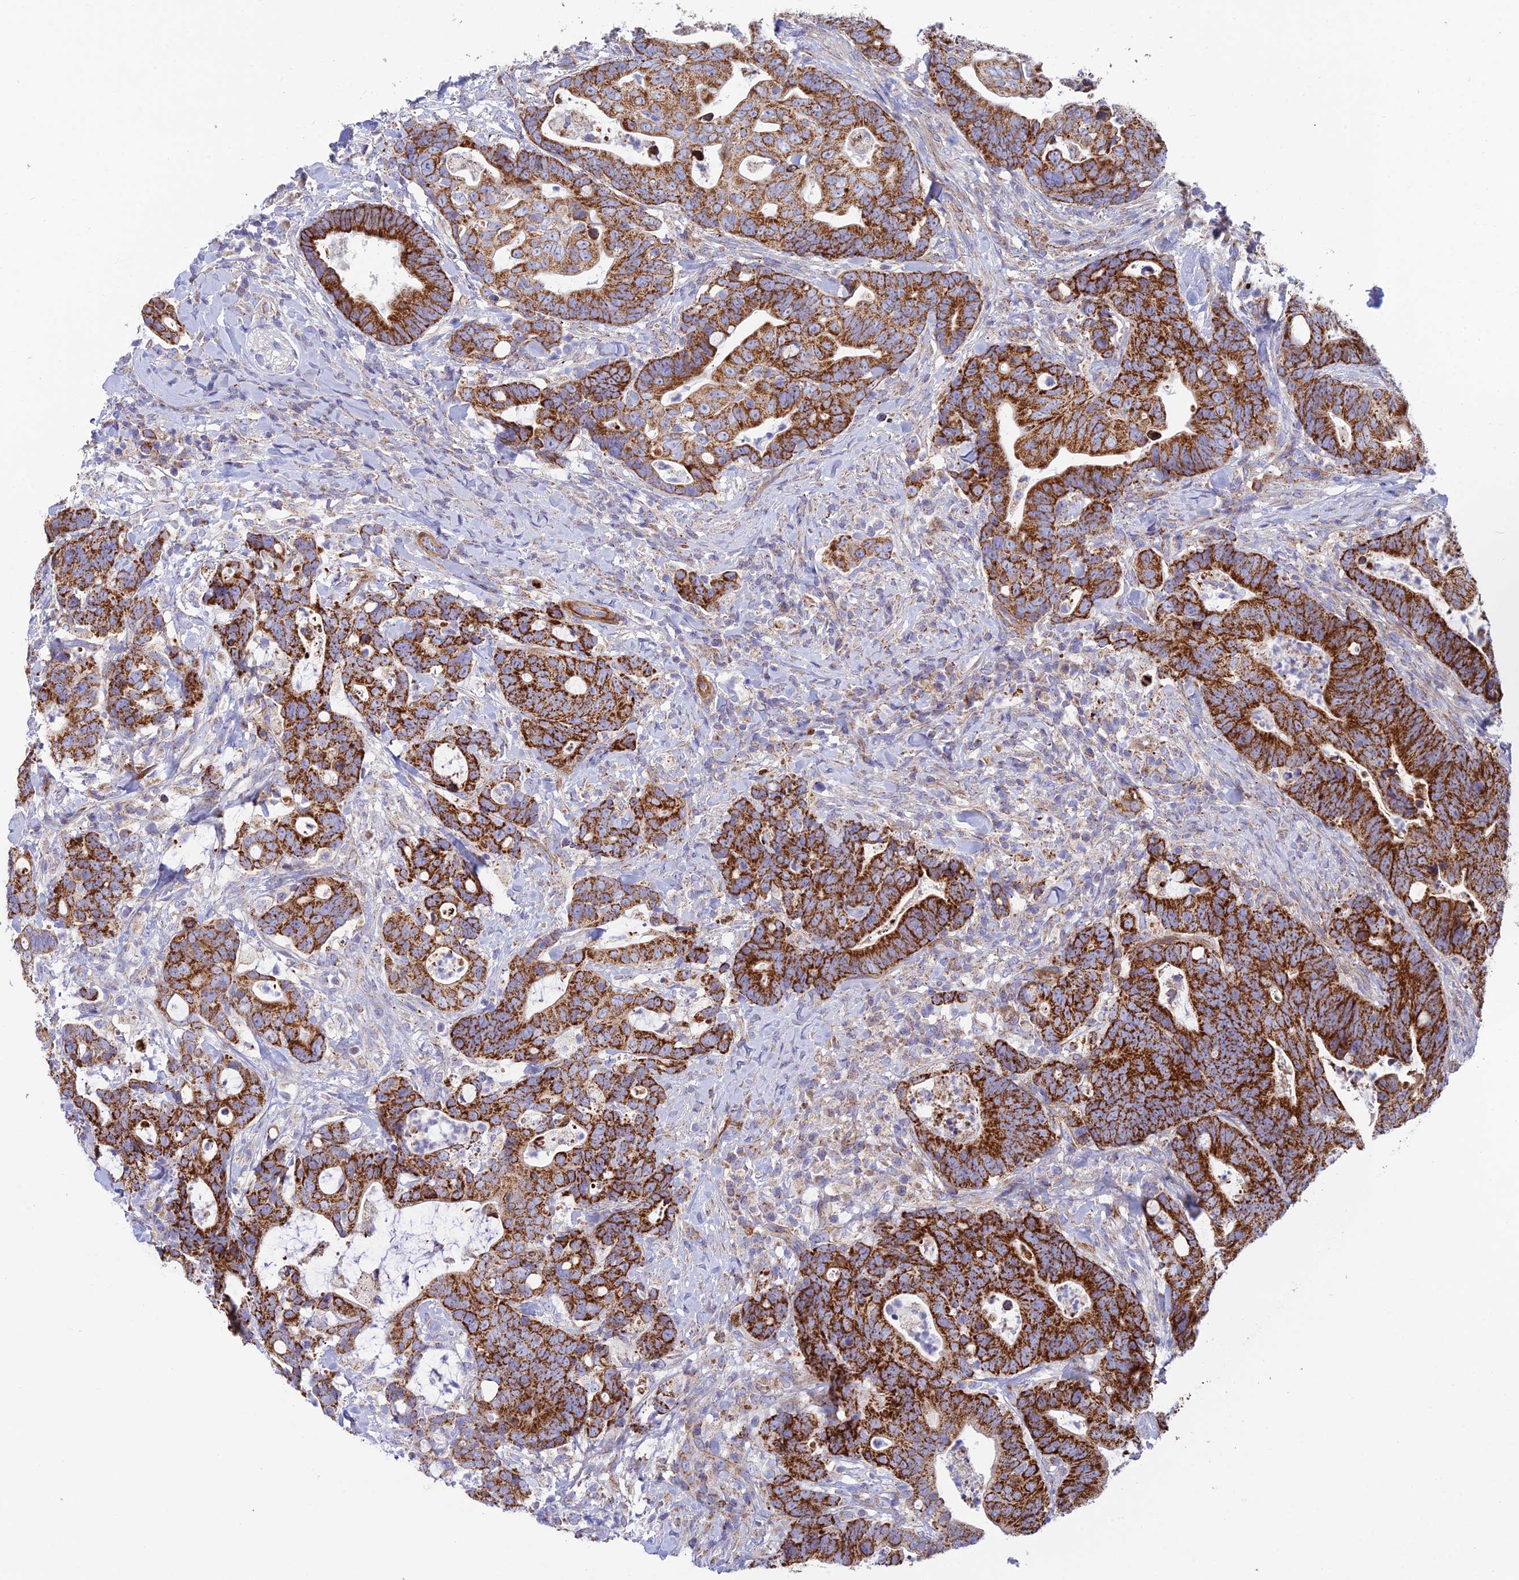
{"staining": {"intensity": "strong", "quantity": ">75%", "location": "cytoplasmic/membranous"}, "tissue": "colorectal cancer", "cell_type": "Tumor cells", "image_type": "cancer", "snomed": [{"axis": "morphology", "description": "Adenocarcinoma, NOS"}, {"axis": "topography", "description": "Colon"}], "caption": "Brown immunohistochemical staining in adenocarcinoma (colorectal) exhibits strong cytoplasmic/membranous expression in approximately >75% of tumor cells.", "gene": "CSPG4", "patient": {"sex": "female", "age": 82}}